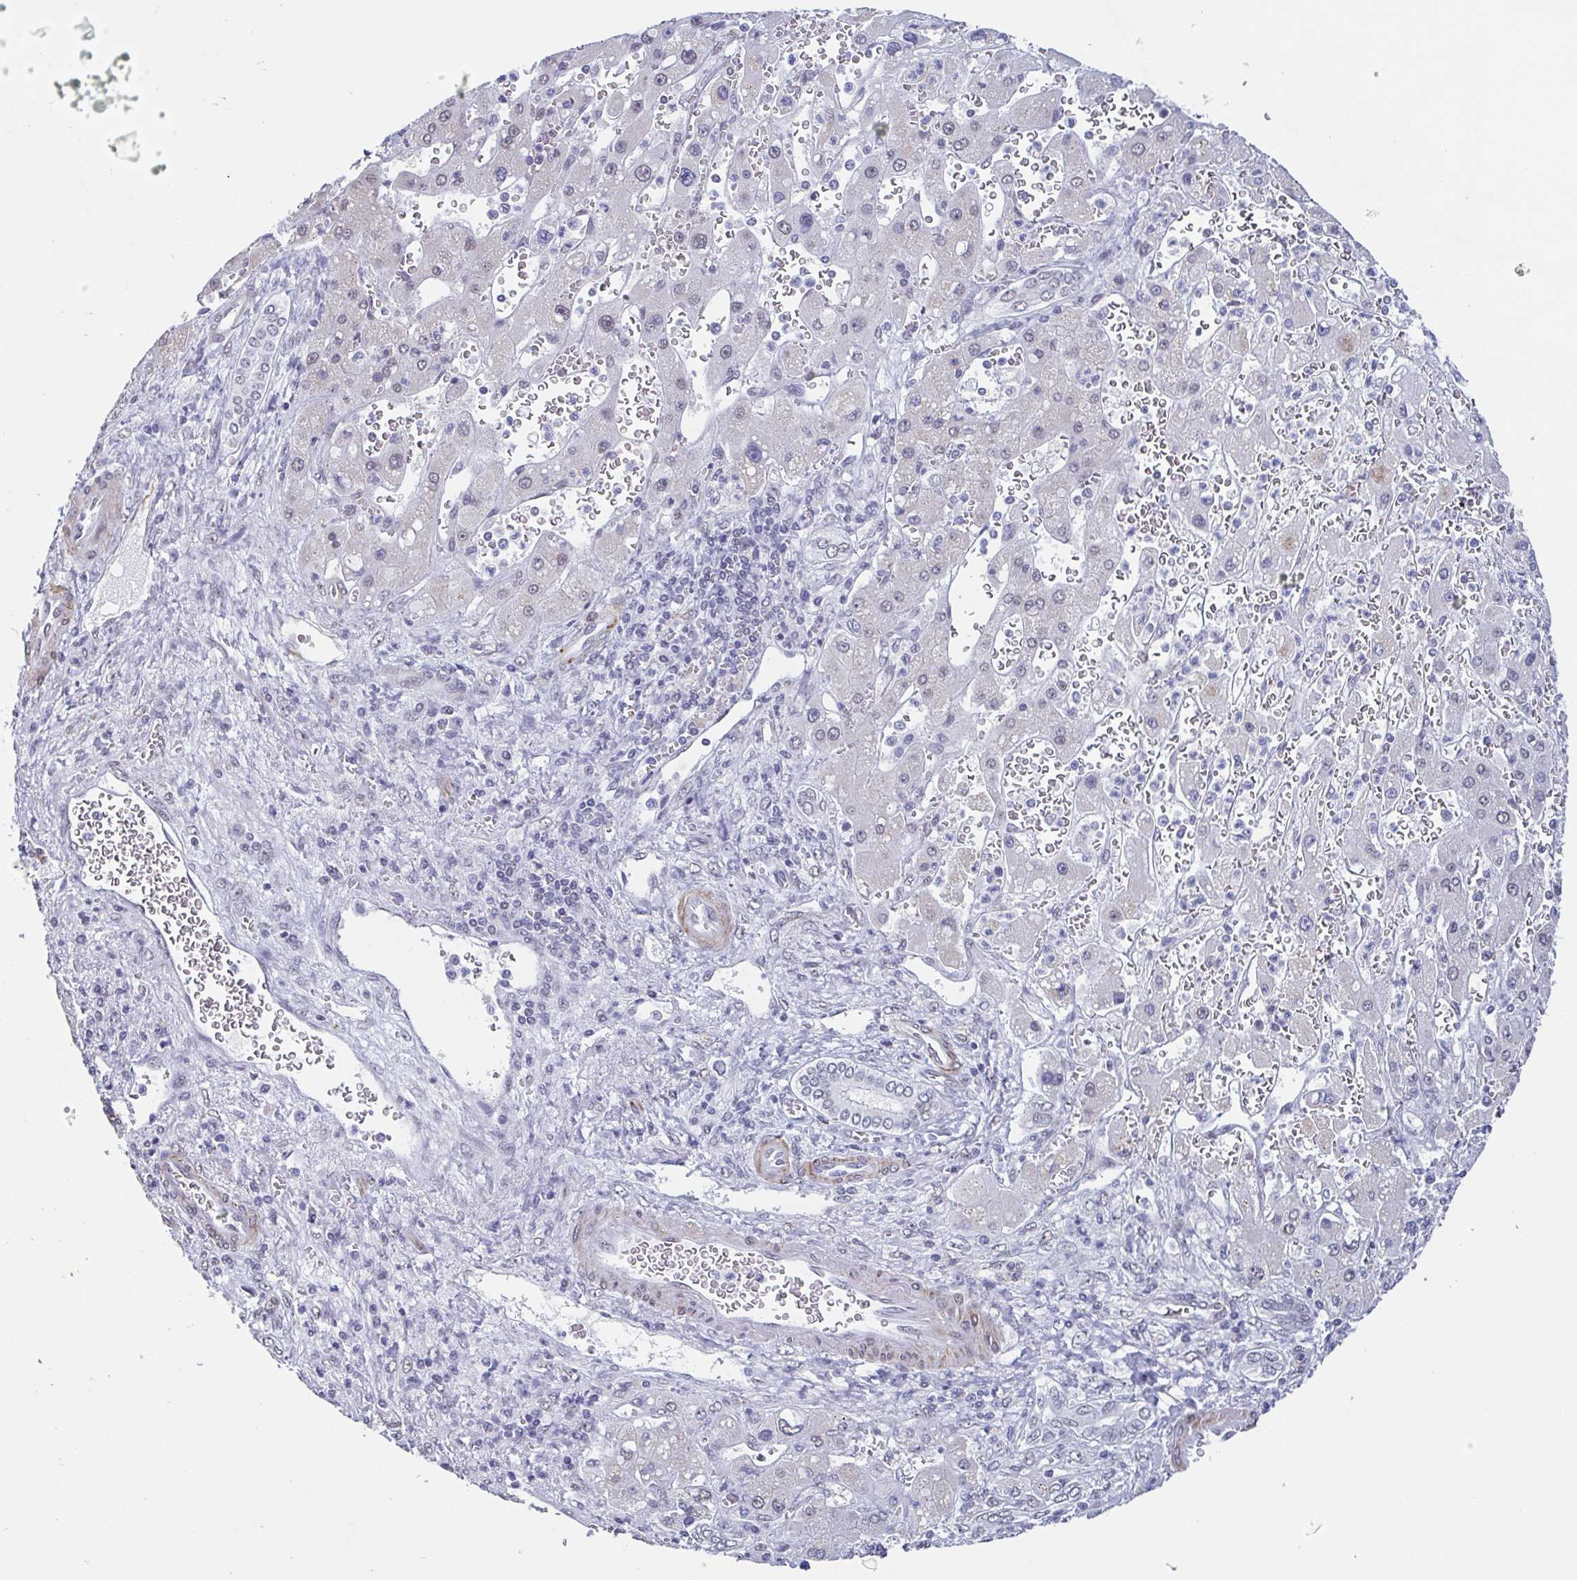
{"staining": {"intensity": "negative", "quantity": "none", "location": "none"}, "tissue": "liver cancer", "cell_type": "Tumor cells", "image_type": "cancer", "snomed": [{"axis": "morphology", "description": "Carcinoma, Hepatocellular, NOS"}, {"axis": "topography", "description": "Liver"}], "caption": "This is an immunohistochemistry photomicrograph of human liver hepatocellular carcinoma. There is no staining in tumor cells.", "gene": "TMEM92", "patient": {"sex": "female", "age": 73}}